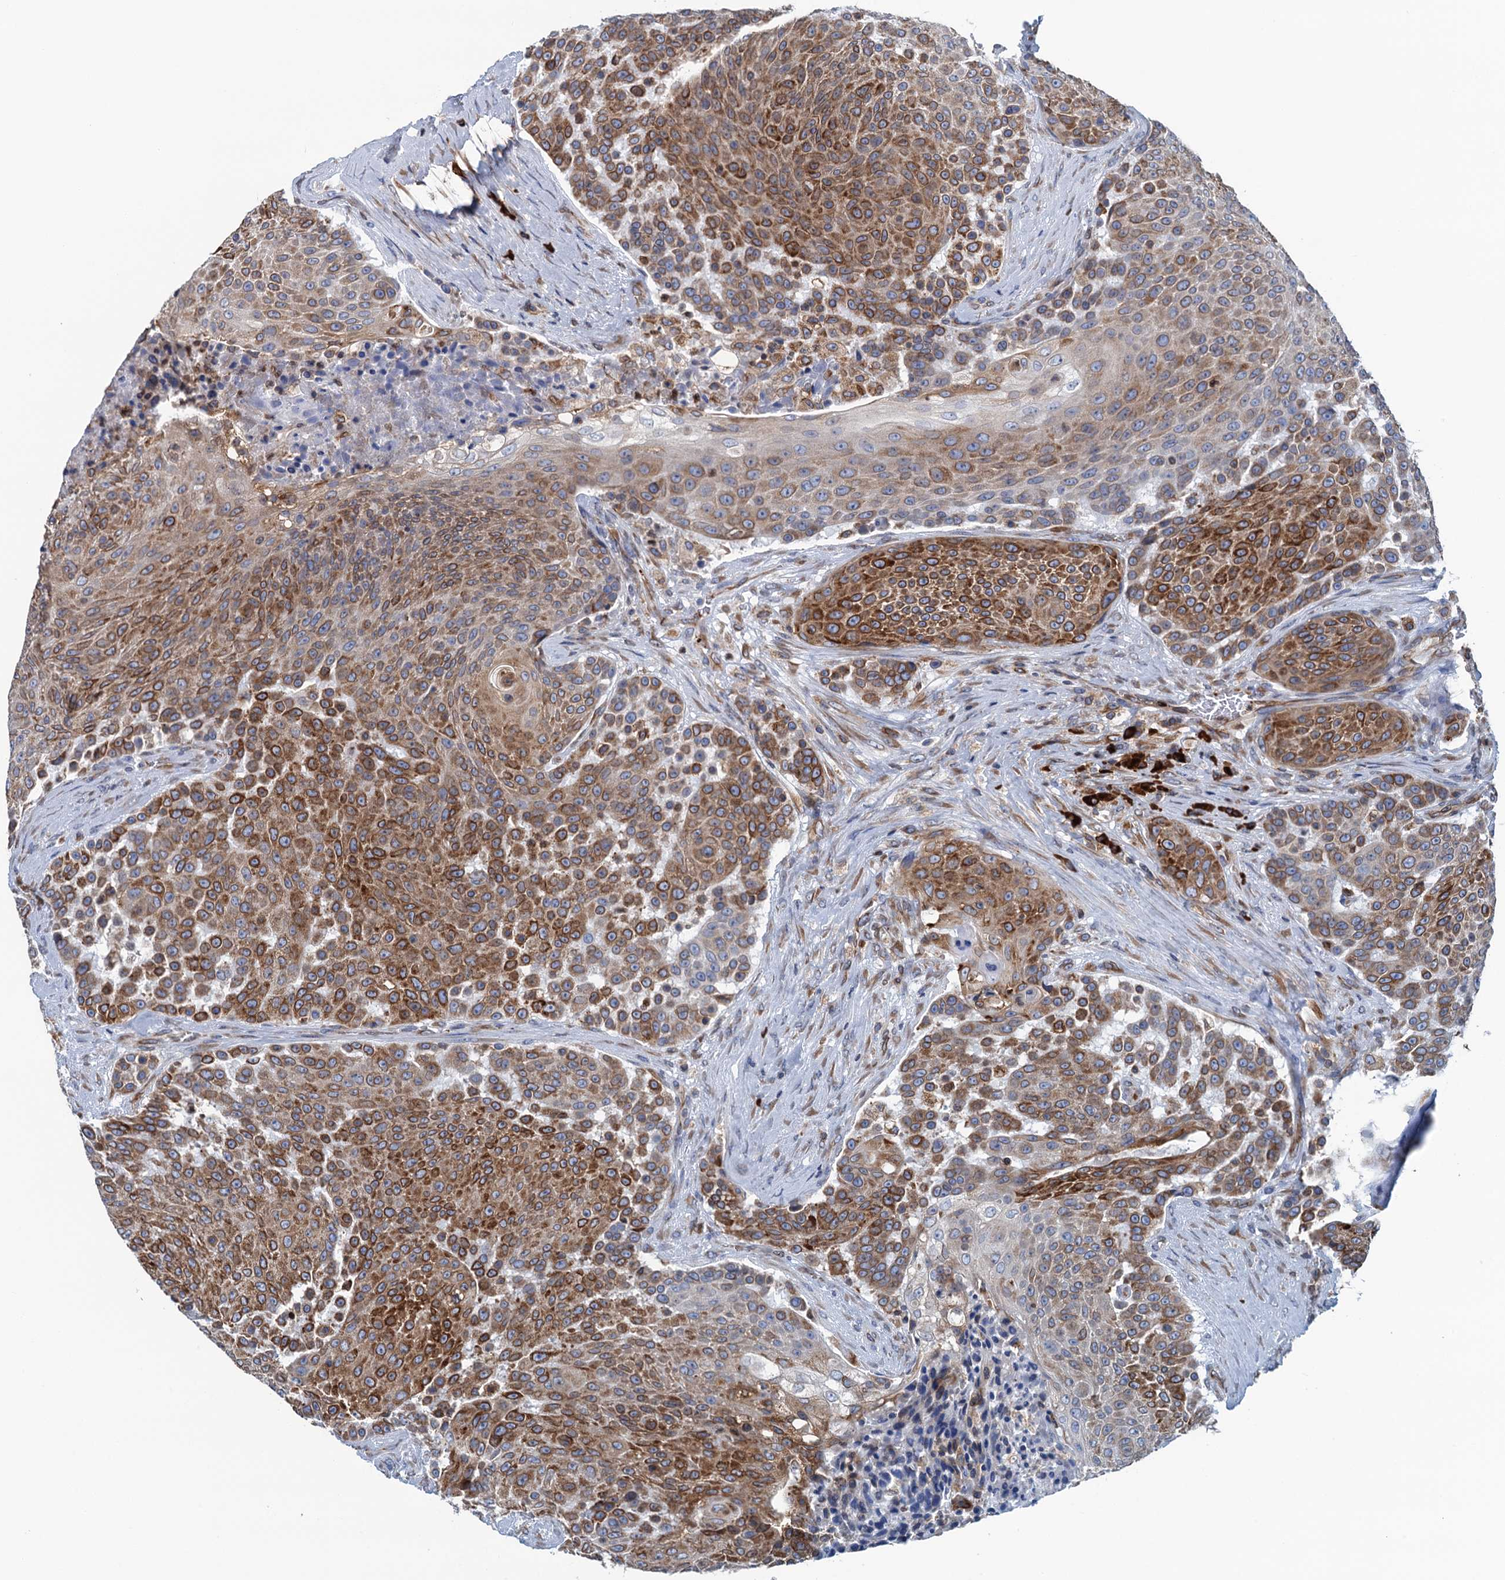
{"staining": {"intensity": "moderate", "quantity": ">75%", "location": "cytoplasmic/membranous"}, "tissue": "urothelial cancer", "cell_type": "Tumor cells", "image_type": "cancer", "snomed": [{"axis": "morphology", "description": "Urothelial carcinoma, High grade"}, {"axis": "topography", "description": "Urinary bladder"}], "caption": "This is a histology image of IHC staining of urothelial cancer, which shows moderate staining in the cytoplasmic/membranous of tumor cells.", "gene": "TMEM205", "patient": {"sex": "female", "age": 63}}